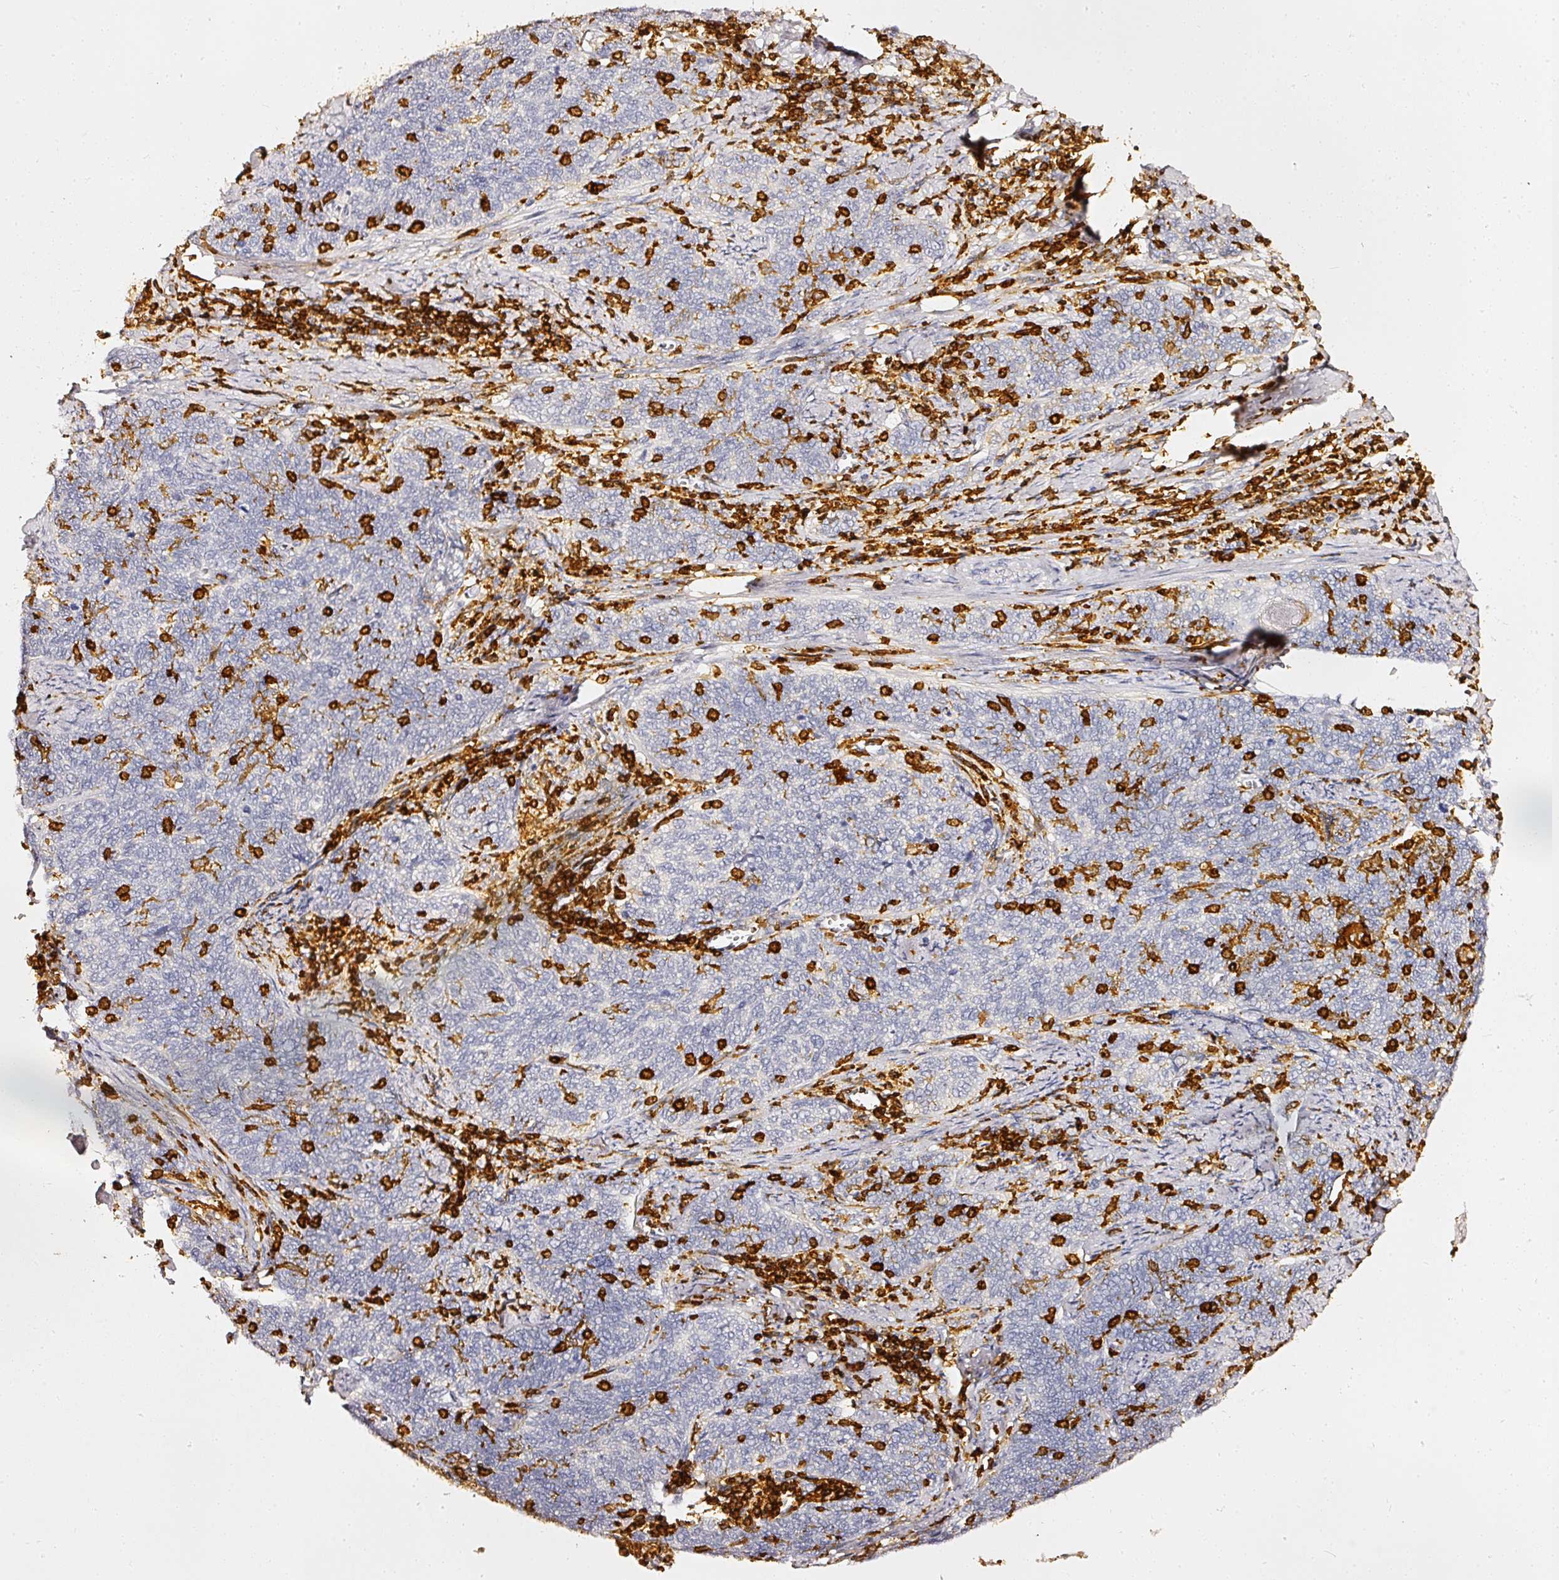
{"staining": {"intensity": "negative", "quantity": "none", "location": "none"}, "tissue": "cervical cancer", "cell_type": "Tumor cells", "image_type": "cancer", "snomed": [{"axis": "morphology", "description": "Squamous cell carcinoma, NOS"}, {"axis": "topography", "description": "Cervix"}], "caption": "DAB (3,3'-diaminobenzidine) immunohistochemical staining of cervical squamous cell carcinoma shows no significant expression in tumor cells.", "gene": "EVL", "patient": {"sex": "female", "age": 39}}